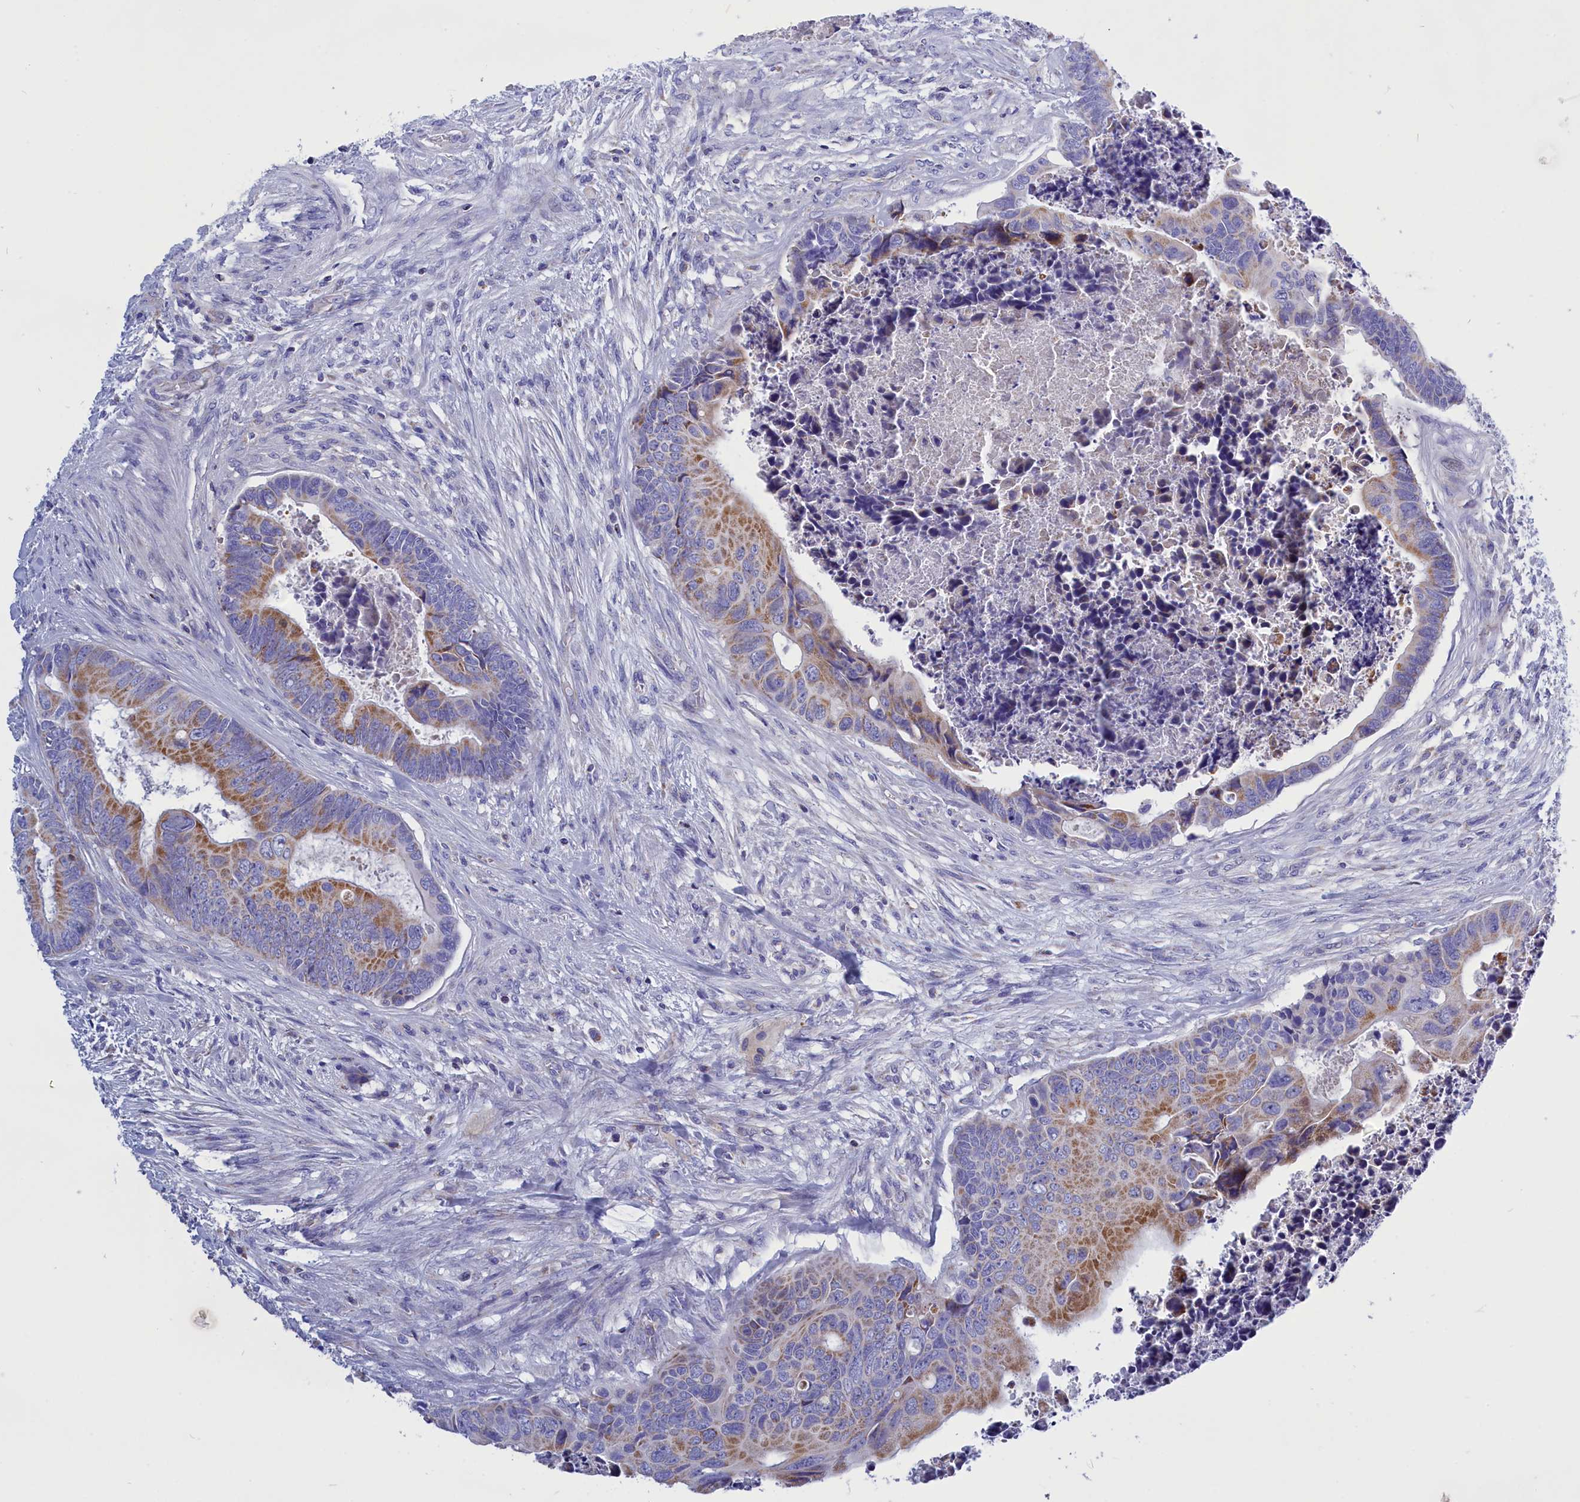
{"staining": {"intensity": "moderate", "quantity": "25%-75%", "location": "cytoplasmic/membranous"}, "tissue": "colorectal cancer", "cell_type": "Tumor cells", "image_type": "cancer", "snomed": [{"axis": "morphology", "description": "Adenocarcinoma, NOS"}, {"axis": "topography", "description": "Rectum"}], "caption": "Immunohistochemistry of human colorectal adenocarcinoma demonstrates medium levels of moderate cytoplasmic/membranous expression in about 25%-75% of tumor cells. (IHC, brightfield microscopy, high magnification).", "gene": "CCRL2", "patient": {"sex": "female", "age": 78}}